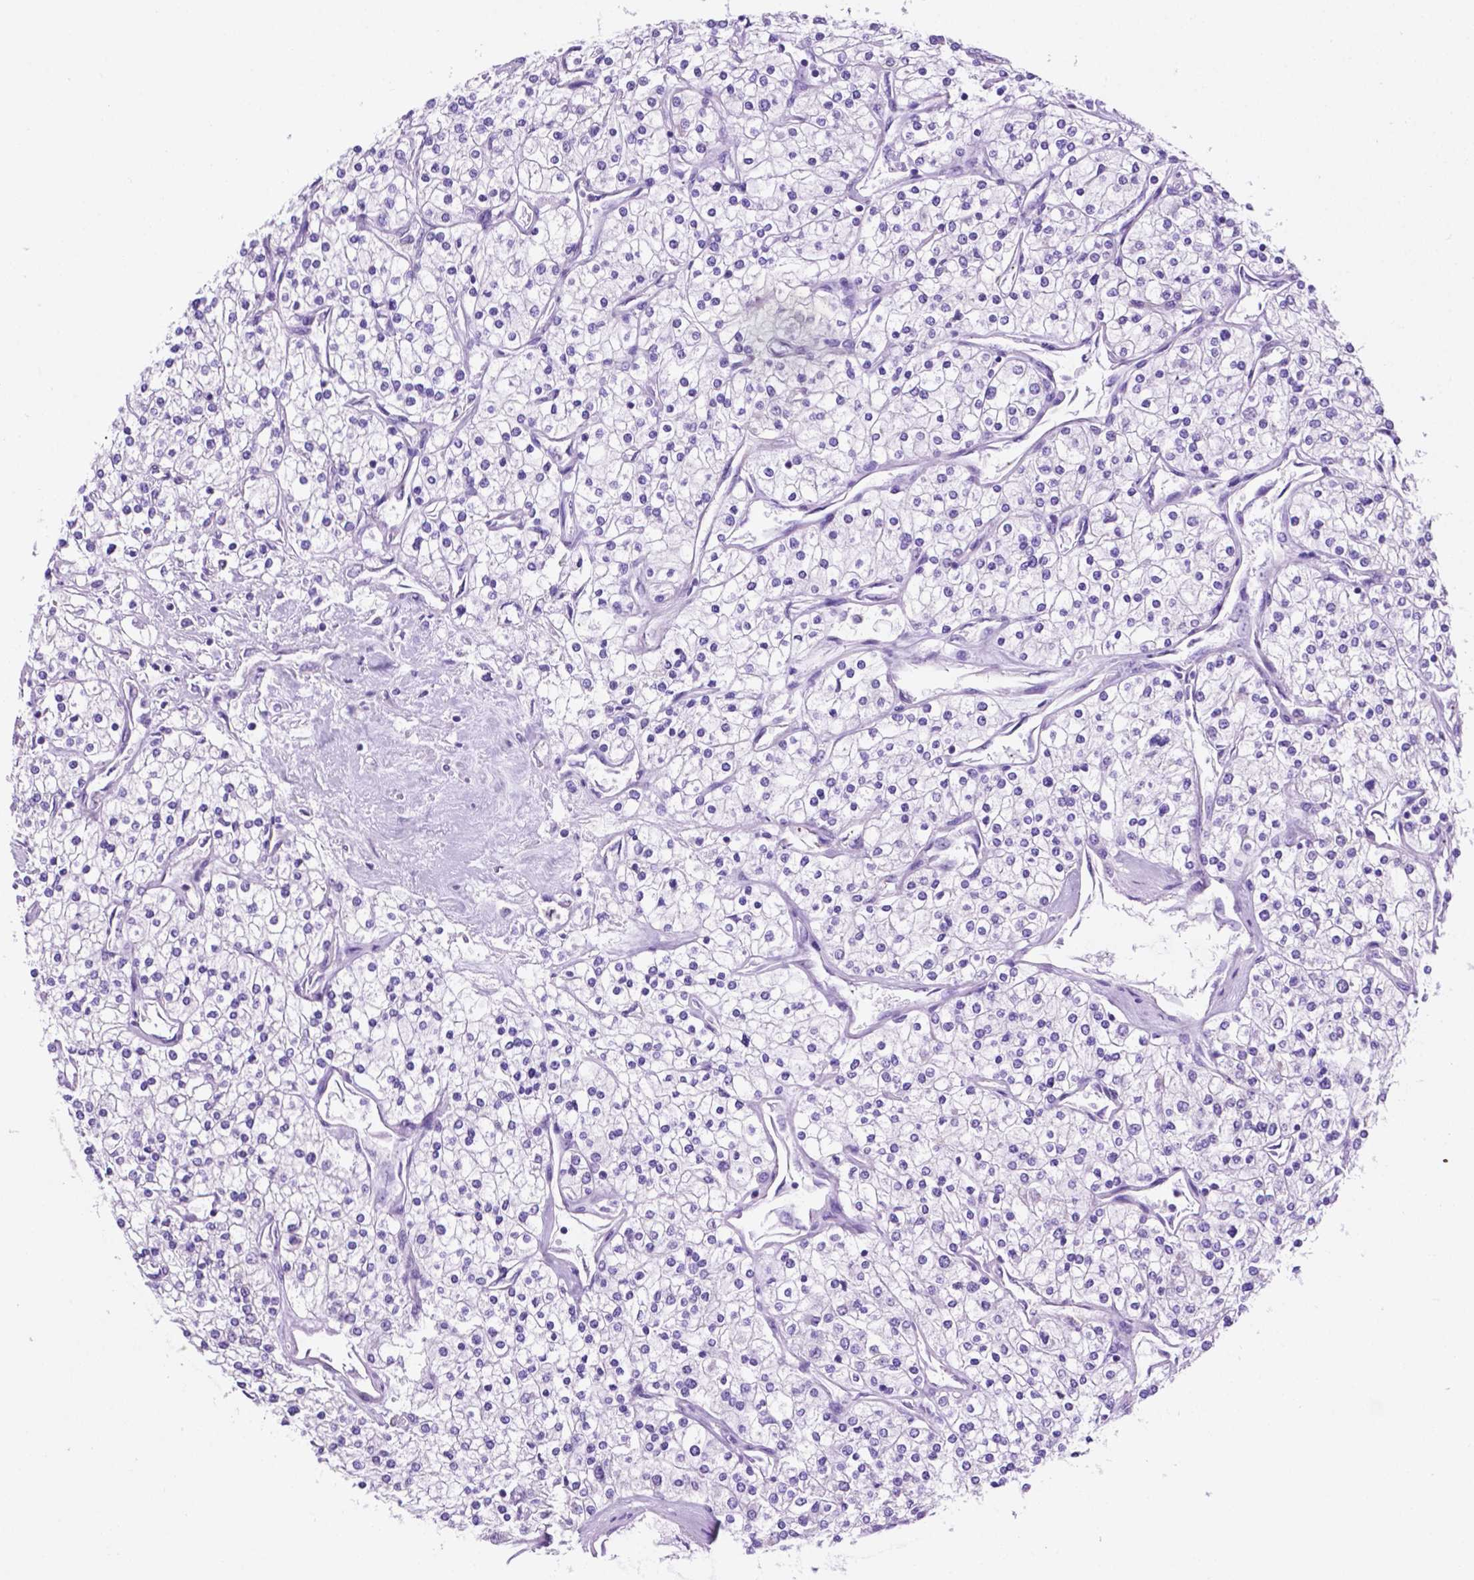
{"staining": {"intensity": "negative", "quantity": "none", "location": "none"}, "tissue": "renal cancer", "cell_type": "Tumor cells", "image_type": "cancer", "snomed": [{"axis": "morphology", "description": "Adenocarcinoma, NOS"}, {"axis": "topography", "description": "Kidney"}], "caption": "DAB immunohistochemical staining of renal adenocarcinoma displays no significant expression in tumor cells. (Brightfield microscopy of DAB immunohistochemistry (IHC) at high magnification).", "gene": "SPDYA", "patient": {"sex": "male", "age": 80}}